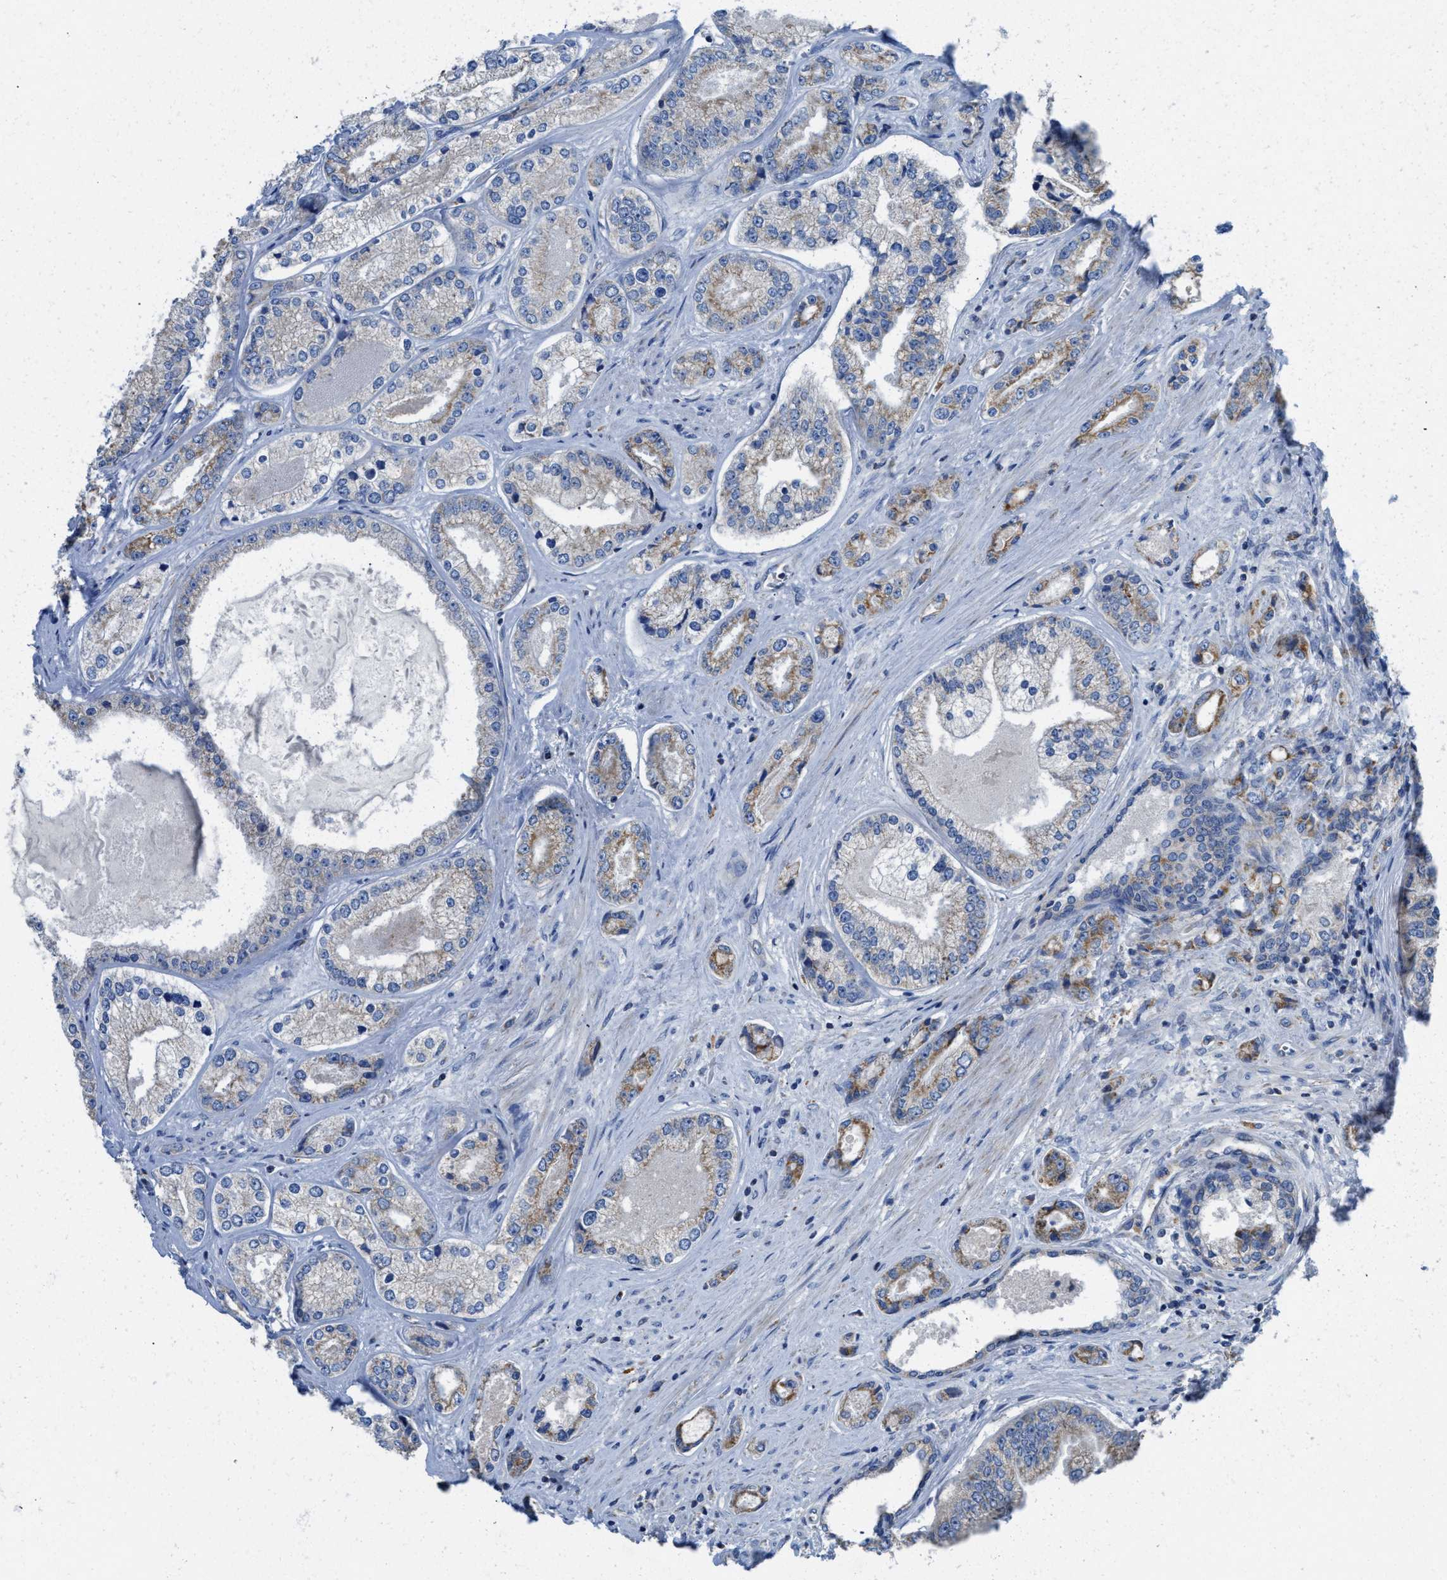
{"staining": {"intensity": "moderate", "quantity": "25%-75%", "location": "cytoplasmic/membranous"}, "tissue": "prostate cancer", "cell_type": "Tumor cells", "image_type": "cancer", "snomed": [{"axis": "morphology", "description": "Adenocarcinoma, High grade"}, {"axis": "topography", "description": "Prostate"}], "caption": "The image displays staining of prostate high-grade adenocarcinoma, revealing moderate cytoplasmic/membranous protein positivity (brown color) within tumor cells.", "gene": "SLC25A13", "patient": {"sex": "male", "age": 61}}